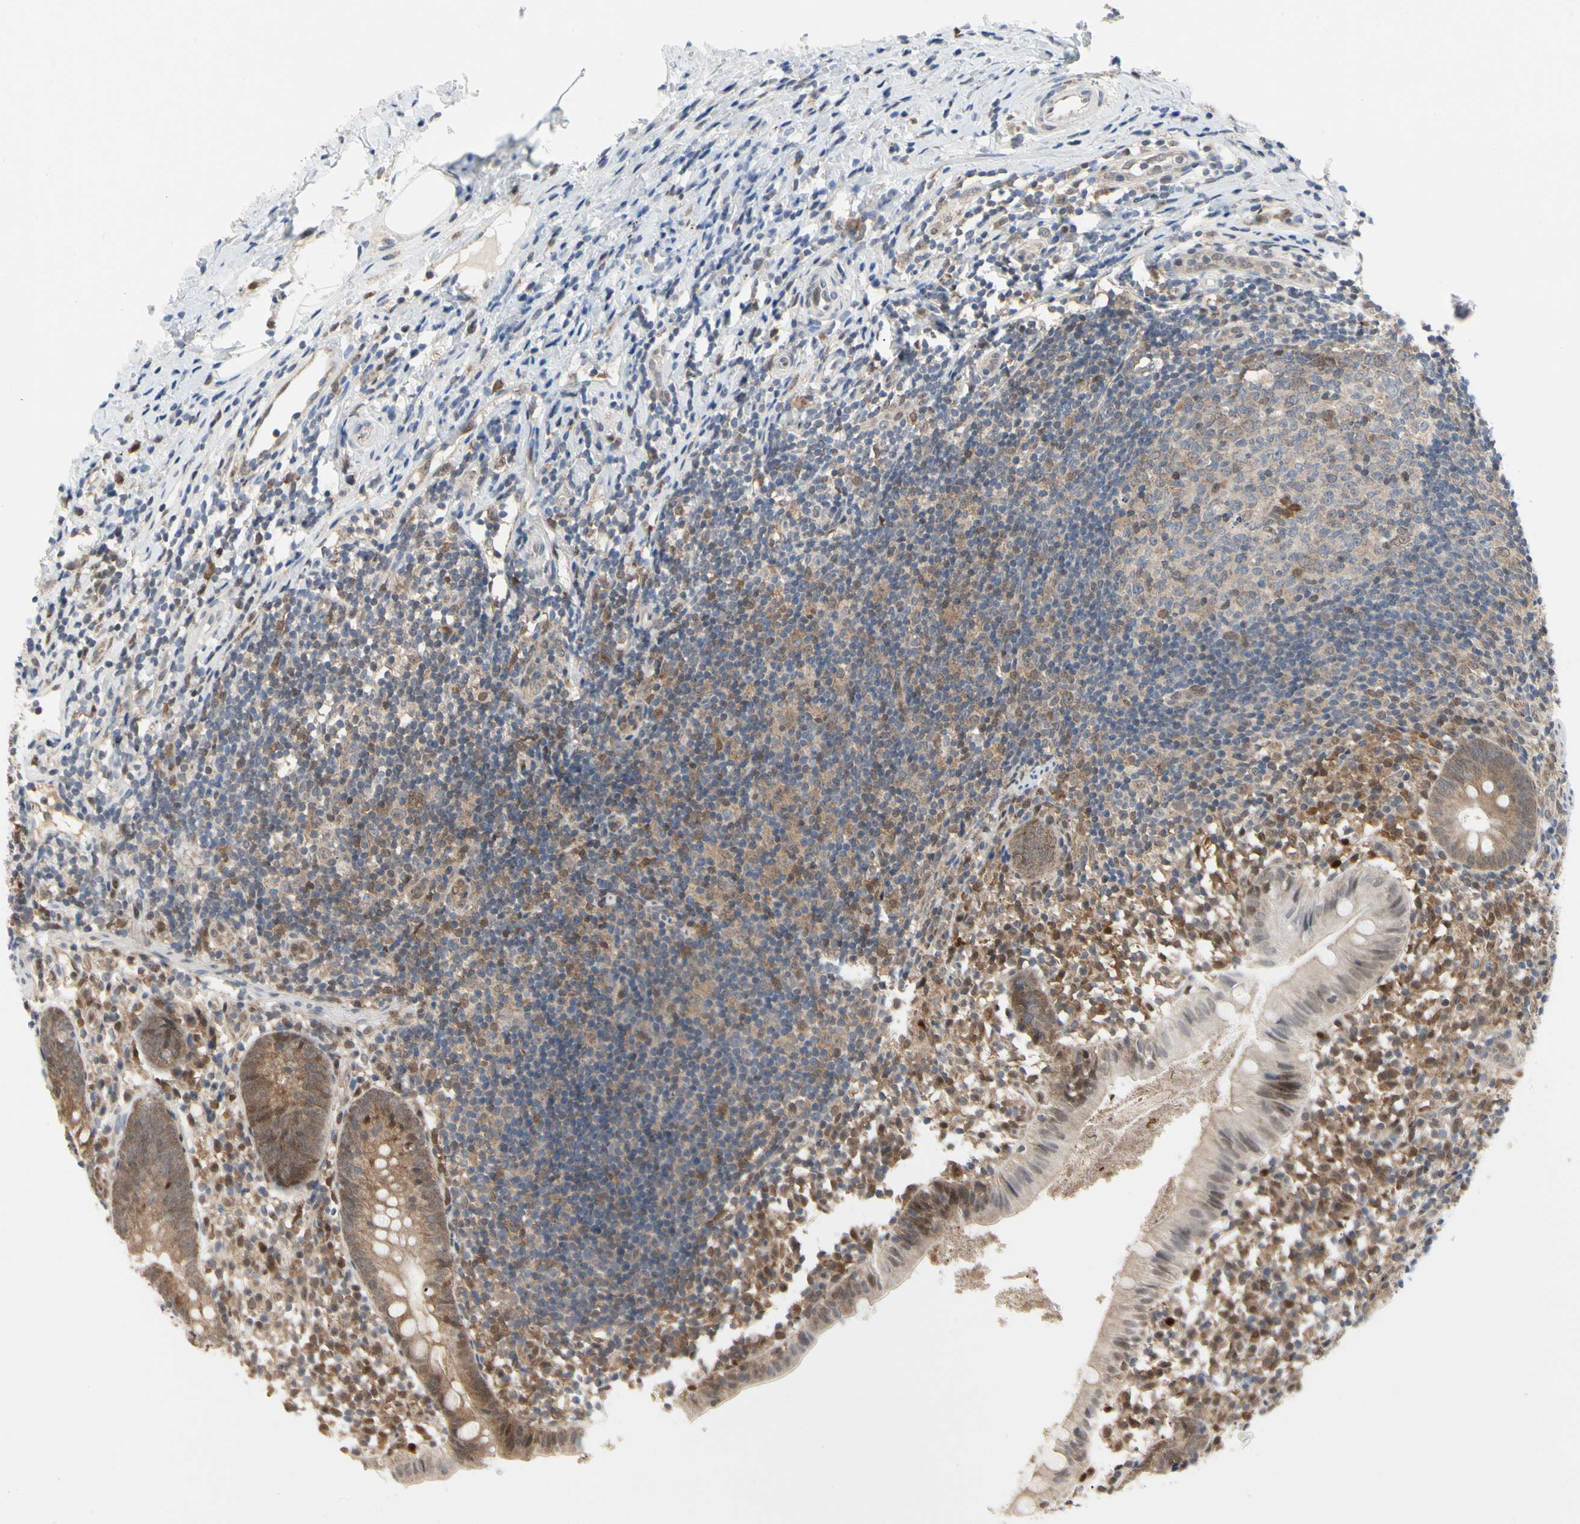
{"staining": {"intensity": "moderate", "quantity": ">75%", "location": "cytoplasmic/membranous"}, "tissue": "appendix", "cell_type": "Glandular cells", "image_type": "normal", "snomed": [{"axis": "morphology", "description": "Normal tissue, NOS"}, {"axis": "topography", "description": "Appendix"}], "caption": "DAB immunohistochemical staining of normal human appendix exhibits moderate cytoplasmic/membranous protein expression in about >75% of glandular cells.", "gene": "CDK5", "patient": {"sex": "female", "age": 20}}